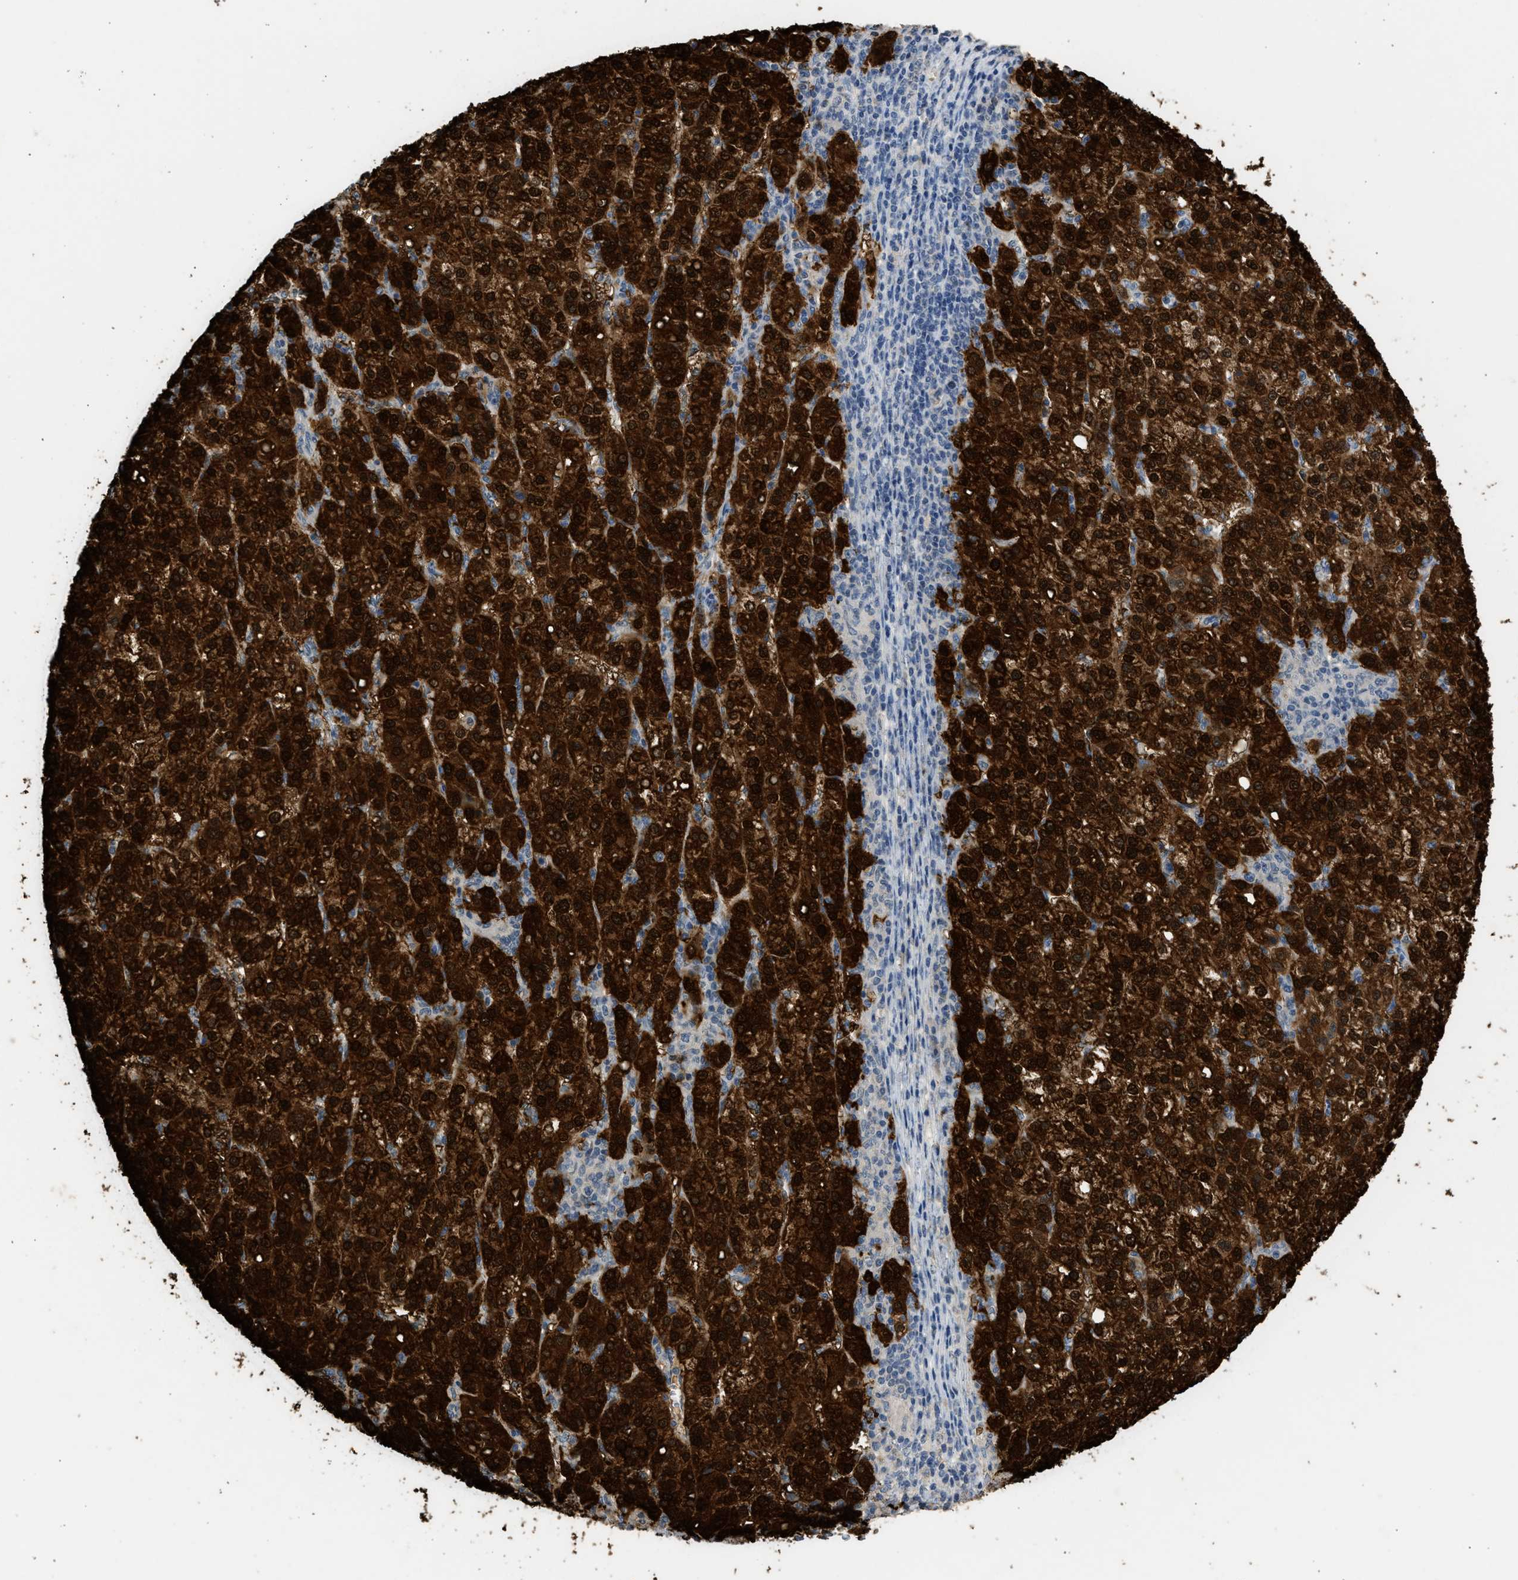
{"staining": {"intensity": "strong", "quantity": ">75%", "location": "cytoplasmic/membranous,nuclear"}, "tissue": "liver cancer", "cell_type": "Tumor cells", "image_type": "cancer", "snomed": [{"axis": "morphology", "description": "Carcinoma, Hepatocellular, NOS"}, {"axis": "topography", "description": "Liver"}], "caption": "Immunohistochemistry of liver cancer (hepatocellular carcinoma) displays high levels of strong cytoplasmic/membranous and nuclear positivity in approximately >75% of tumor cells.", "gene": "SULT2A1", "patient": {"sex": "female", "age": 58}}